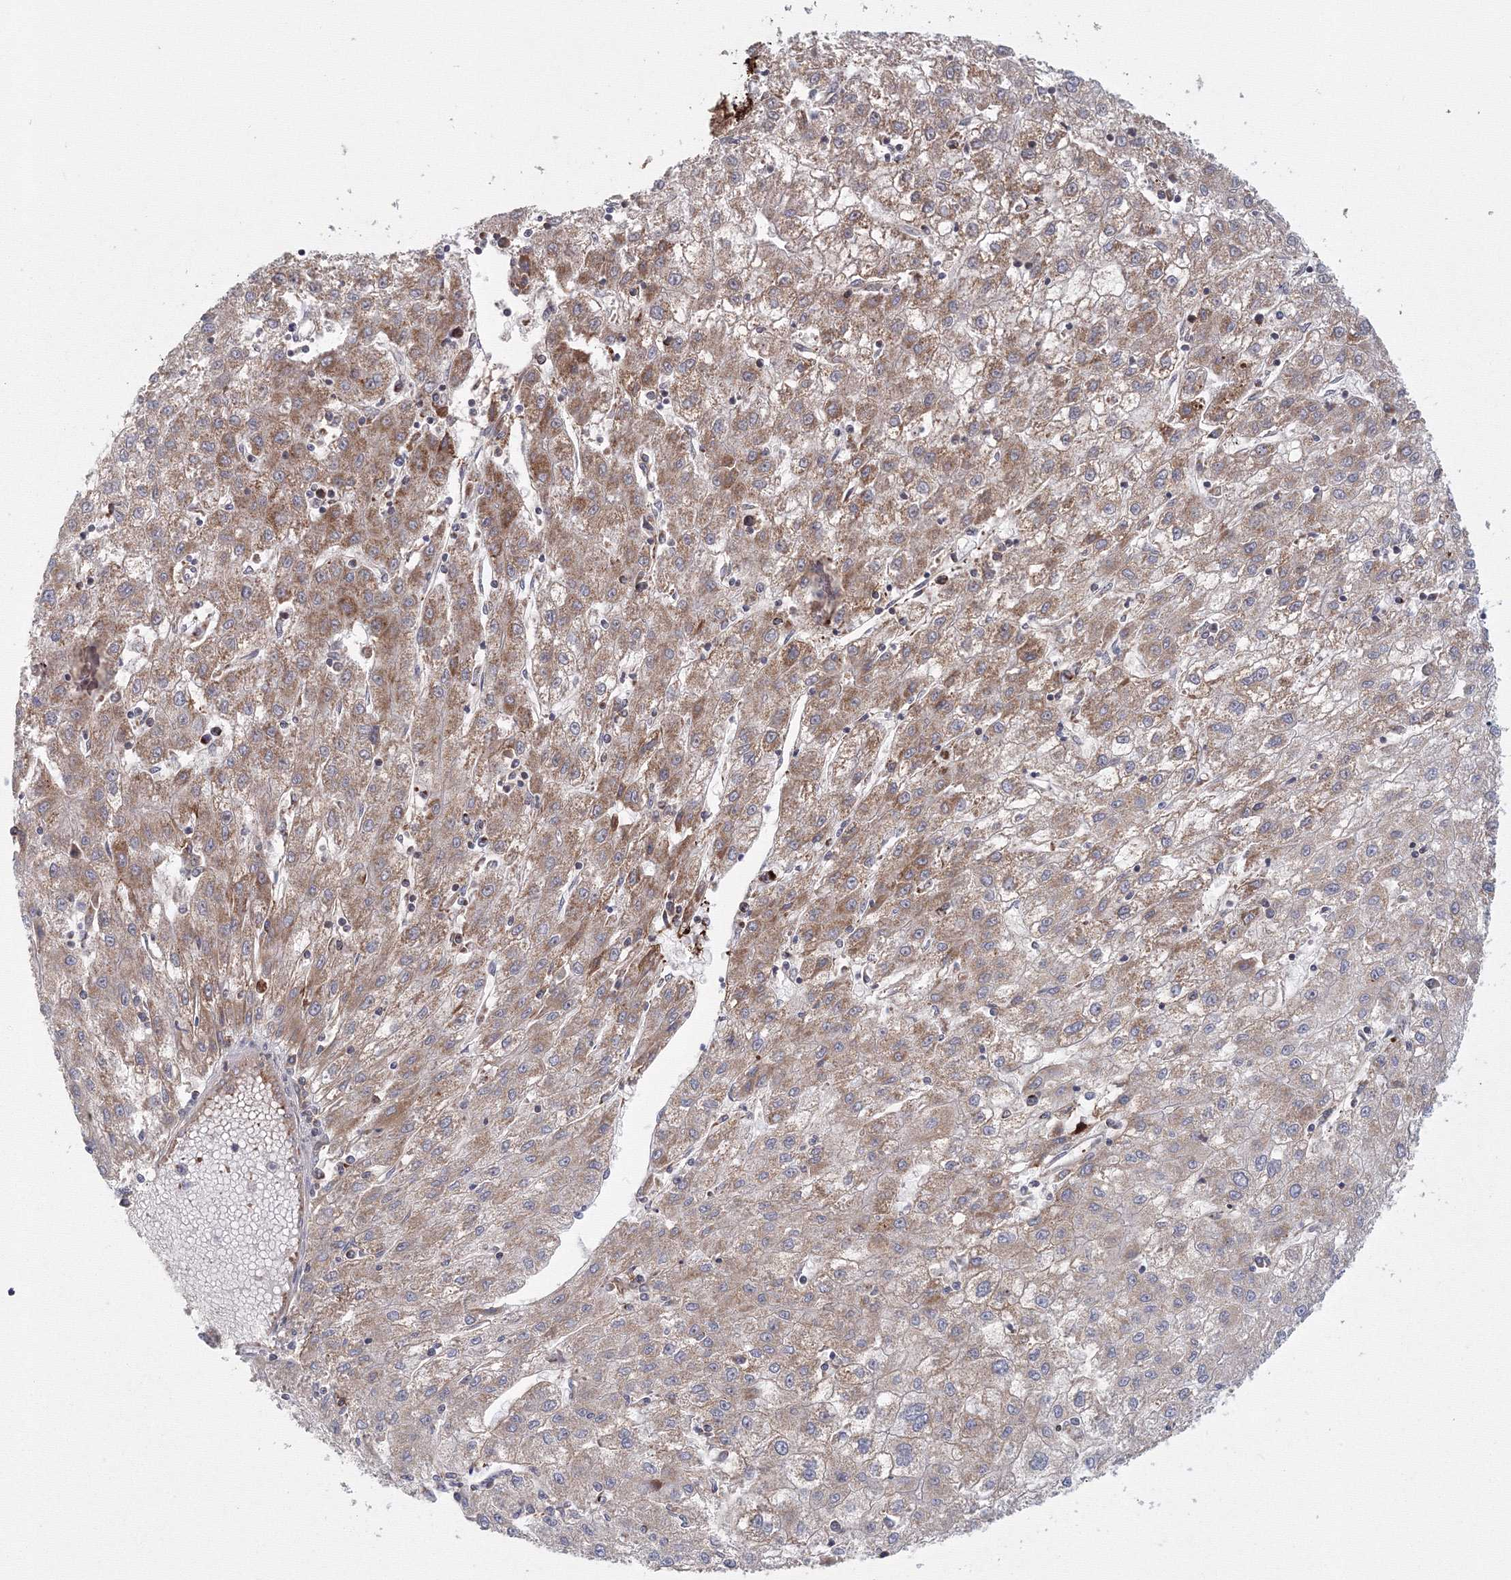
{"staining": {"intensity": "moderate", "quantity": ">75%", "location": "cytoplasmic/membranous"}, "tissue": "liver cancer", "cell_type": "Tumor cells", "image_type": "cancer", "snomed": [{"axis": "morphology", "description": "Carcinoma, Hepatocellular, NOS"}, {"axis": "topography", "description": "Liver"}], "caption": "A brown stain labels moderate cytoplasmic/membranous expression of a protein in human hepatocellular carcinoma (liver) tumor cells.", "gene": "GRPEL1", "patient": {"sex": "male", "age": 72}}